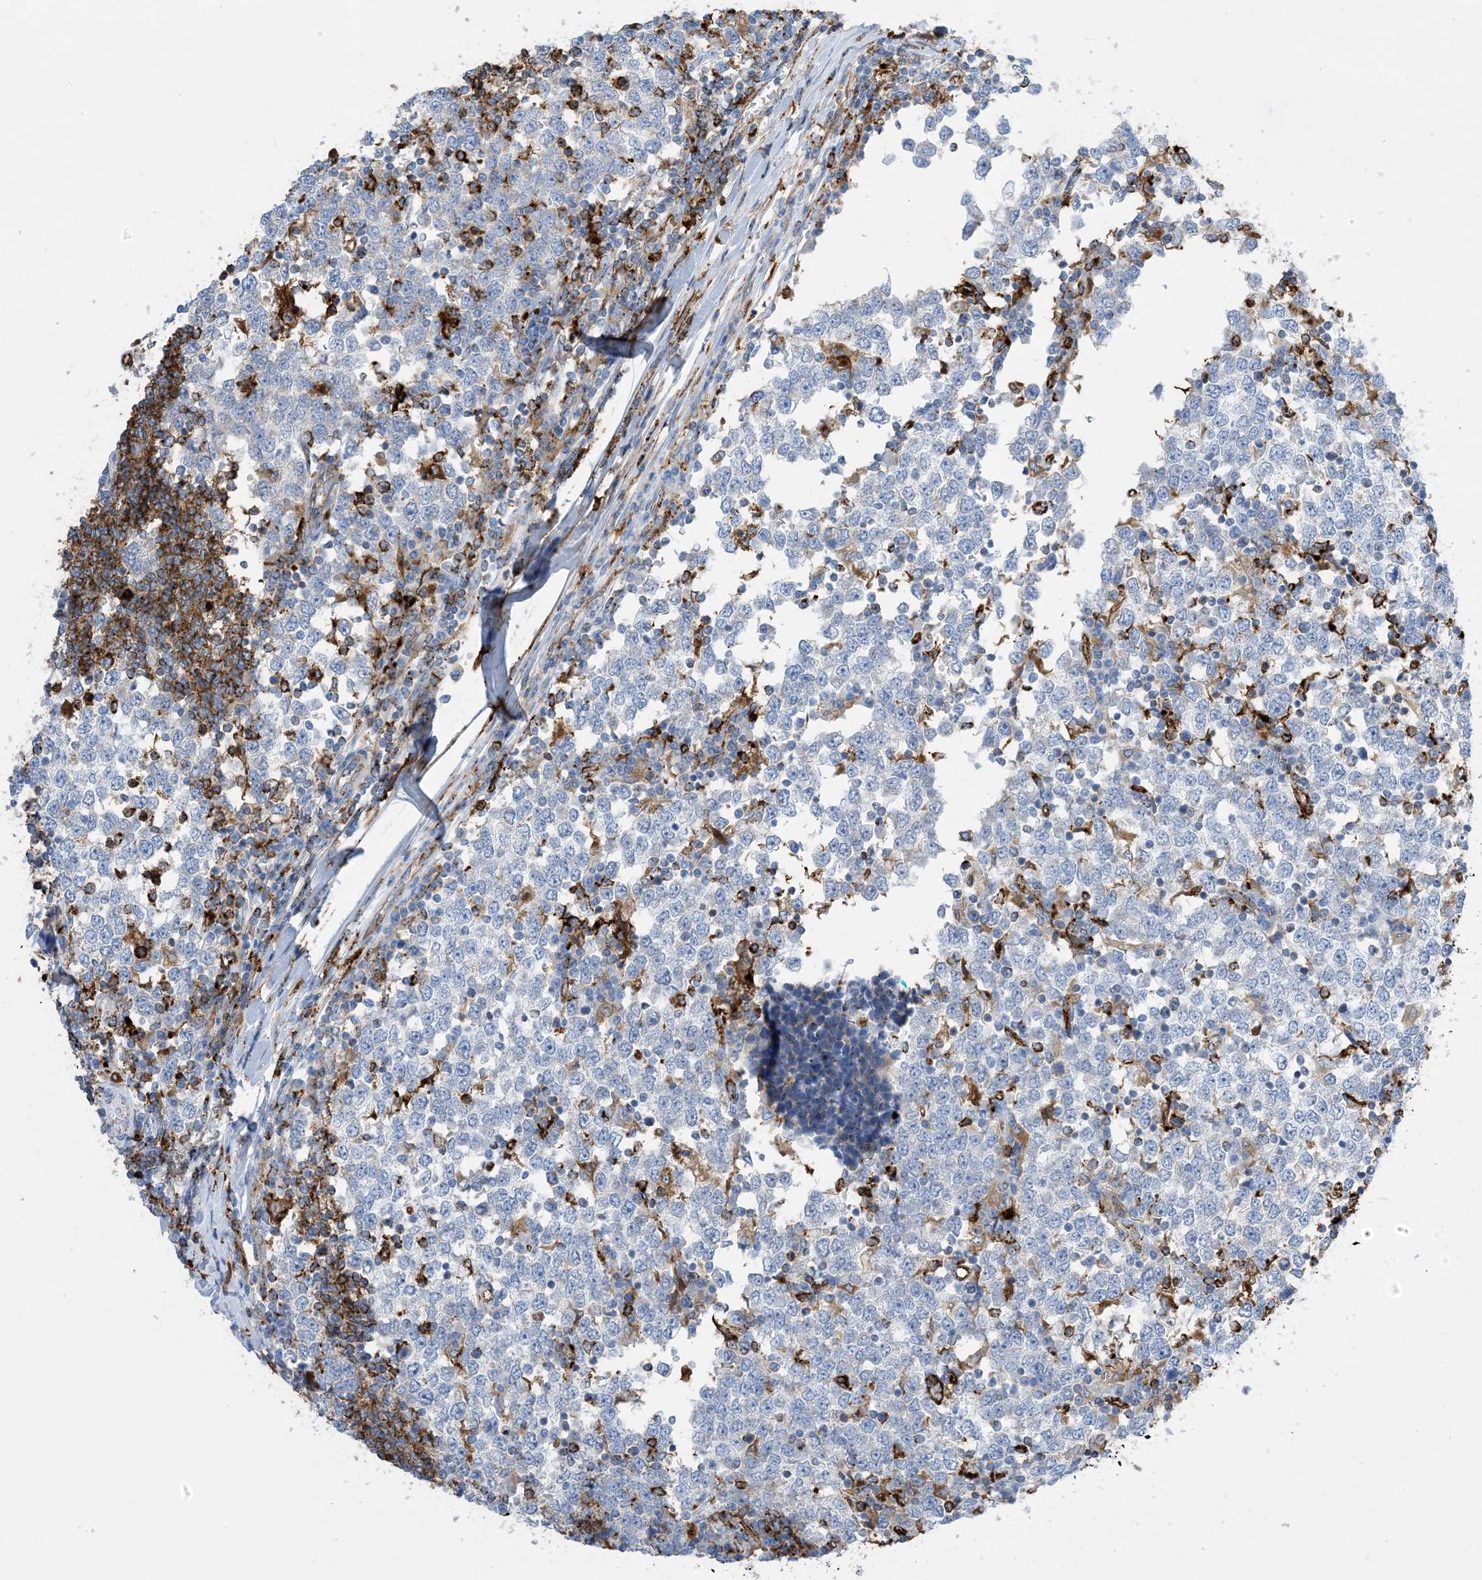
{"staining": {"intensity": "negative", "quantity": "none", "location": "none"}, "tissue": "testis cancer", "cell_type": "Tumor cells", "image_type": "cancer", "snomed": [{"axis": "morphology", "description": "Seminoma, NOS"}, {"axis": "topography", "description": "Testis"}], "caption": "DAB (3,3'-diaminobenzidine) immunohistochemical staining of testis cancer demonstrates no significant staining in tumor cells.", "gene": "DPH3", "patient": {"sex": "male", "age": 65}}